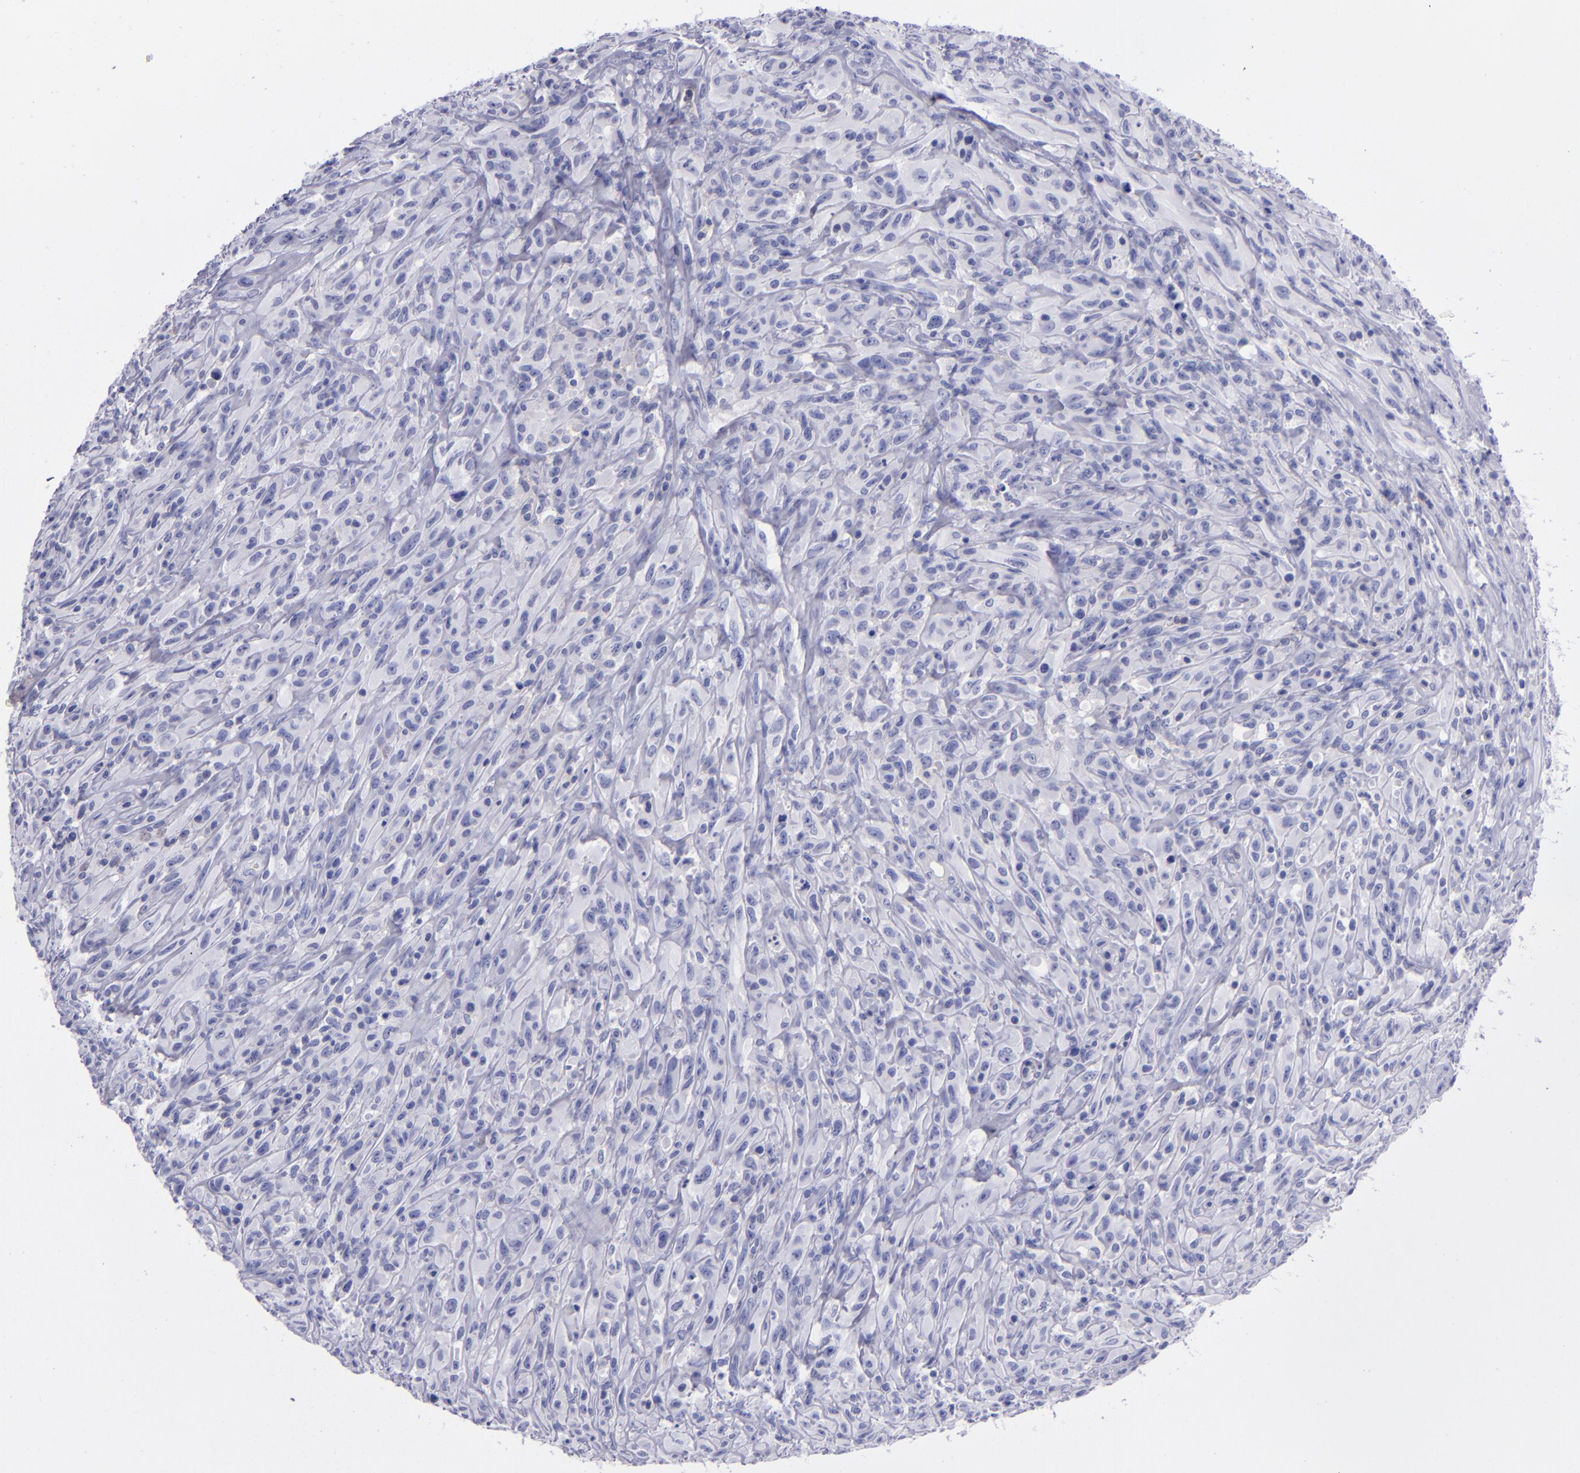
{"staining": {"intensity": "negative", "quantity": "none", "location": "none"}, "tissue": "glioma", "cell_type": "Tumor cells", "image_type": "cancer", "snomed": [{"axis": "morphology", "description": "Glioma, malignant, High grade"}, {"axis": "topography", "description": "Brain"}], "caption": "Photomicrograph shows no protein positivity in tumor cells of glioma tissue.", "gene": "CD37", "patient": {"sex": "male", "age": 48}}